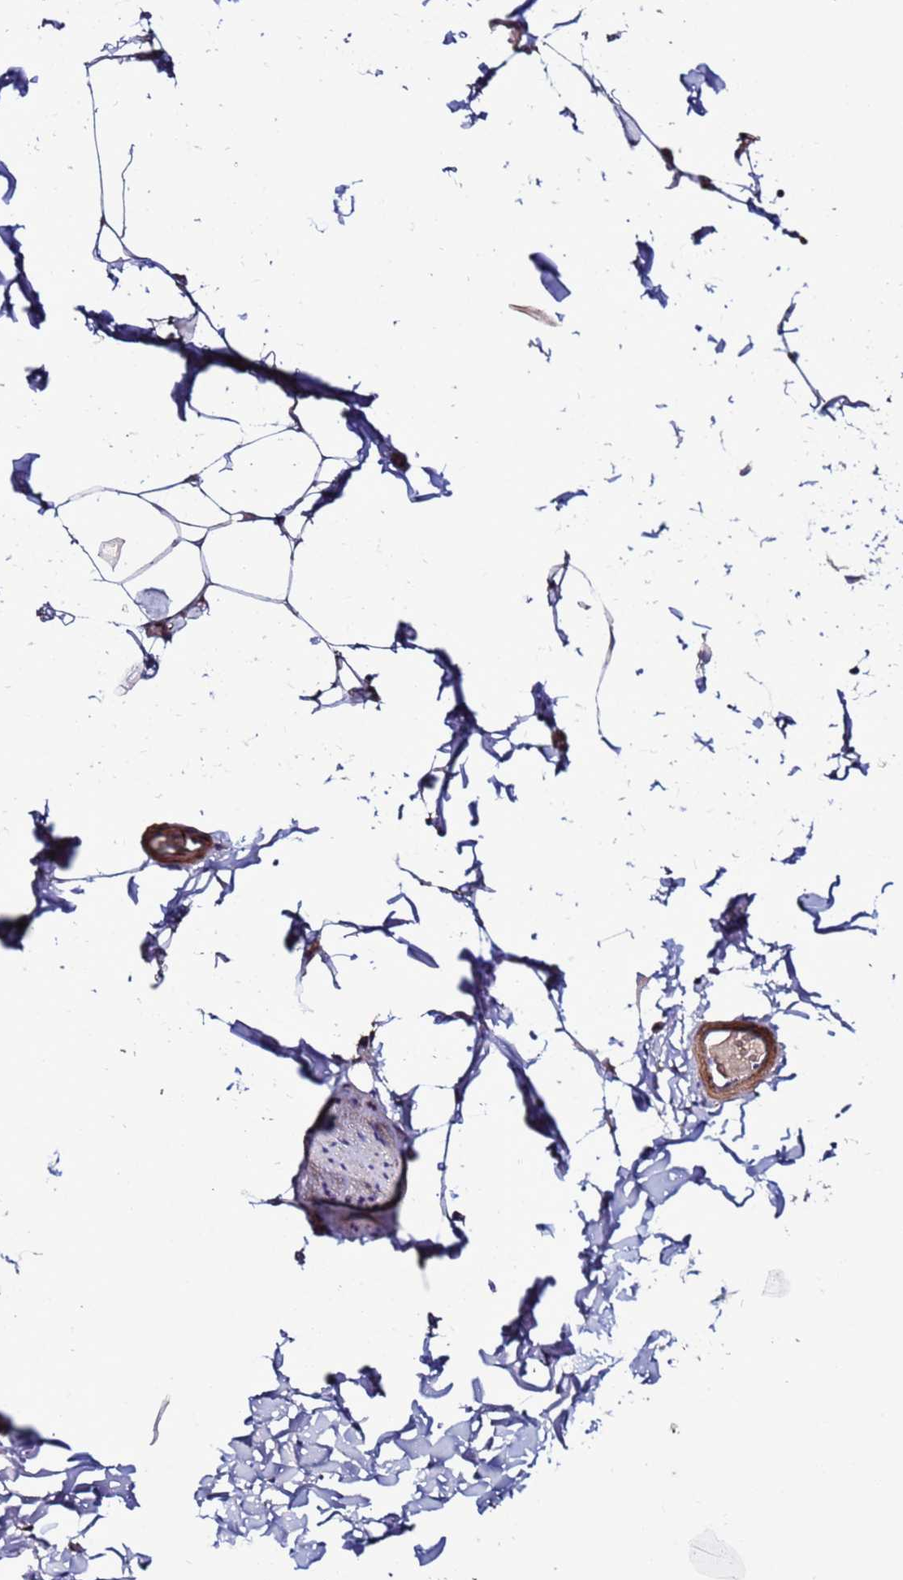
{"staining": {"intensity": "weak", "quantity": "25%-75%", "location": "cytoplasmic/membranous"}, "tissue": "adipose tissue", "cell_type": "Adipocytes", "image_type": "normal", "snomed": [{"axis": "morphology", "description": "Normal tissue, NOS"}, {"axis": "topography", "description": "Gallbladder"}, {"axis": "topography", "description": "Peripheral nerve tissue"}], "caption": "Human adipose tissue stained with a protein marker displays weak staining in adipocytes.", "gene": "CEP55", "patient": {"sex": "male", "age": 38}}